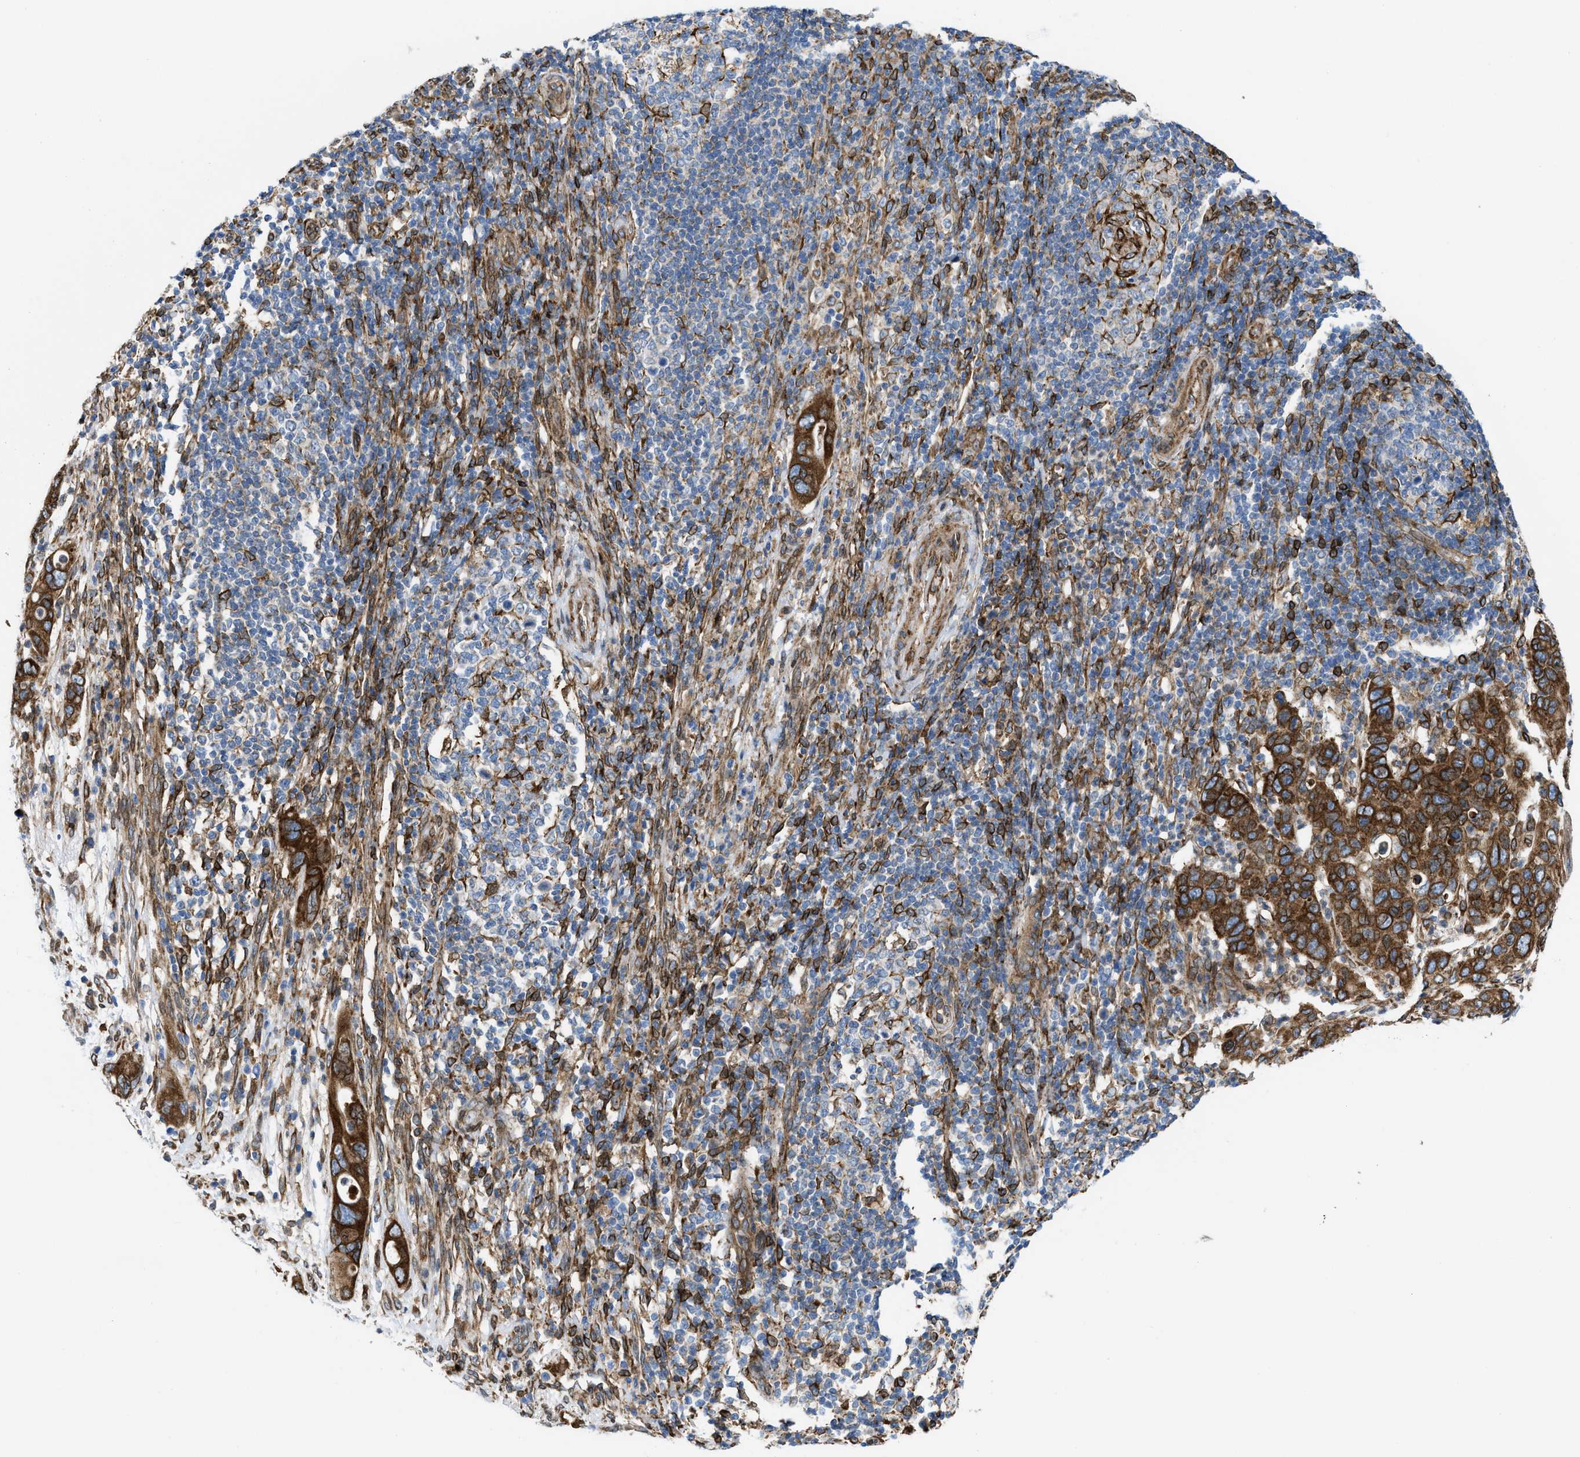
{"staining": {"intensity": "strong", "quantity": ">75%", "location": "cytoplasmic/membranous"}, "tissue": "pancreatic cancer", "cell_type": "Tumor cells", "image_type": "cancer", "snomed": [{"axis": "morphology", "description": "Adenocarcinoma, NOS"}, {"axis": "topography", "description": "Pancreas"}], "caption": "This is an image of immunohistochemistry (IHC) staining of pancreatic adenocarcinoma, which shows strong expression in the cytoplasmic/membranous of tumor cells.", "gene": "ERLIN2", "patient": {"sex": "female", "age": 71}}